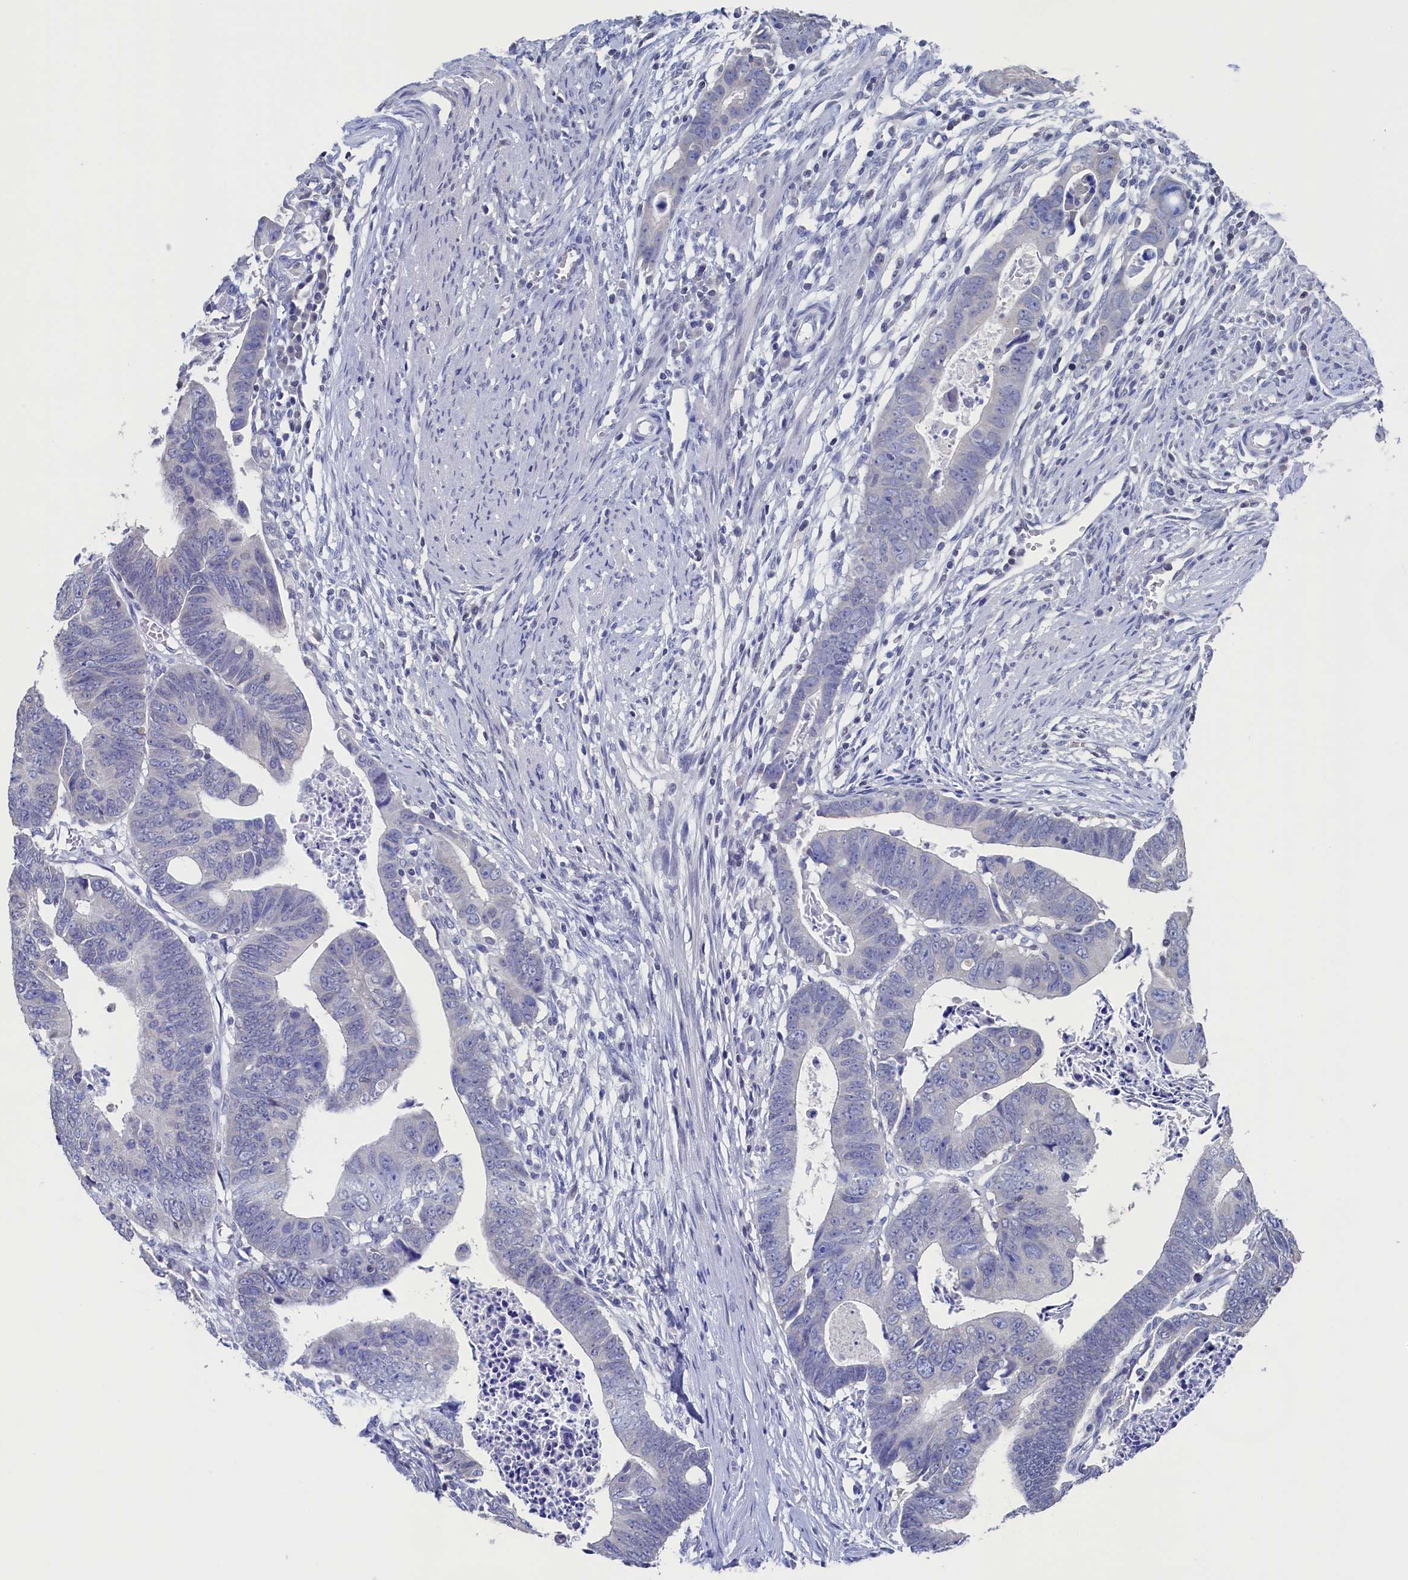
{"staining": {"intensity": "negative", "quantity": "none", "location": "none"}, "tissue": "colorectal cancer", "cell_type": "Tumor cells", "image_type": "cancer", "snomed": [{"axis": "morphology", "description": "Adenocarcinoma, NOS"}, {"axis": "topography", "description": "Rectum"}], "caption": "An immunohistochemistry (IHC) image of adenocarcinoma (colorectal) is shown. There is no staining in tumor cells of adenocarcinoma (colorectal).", "gene": "C11orf54", "patient": {"sex": "female", "age": 65}}